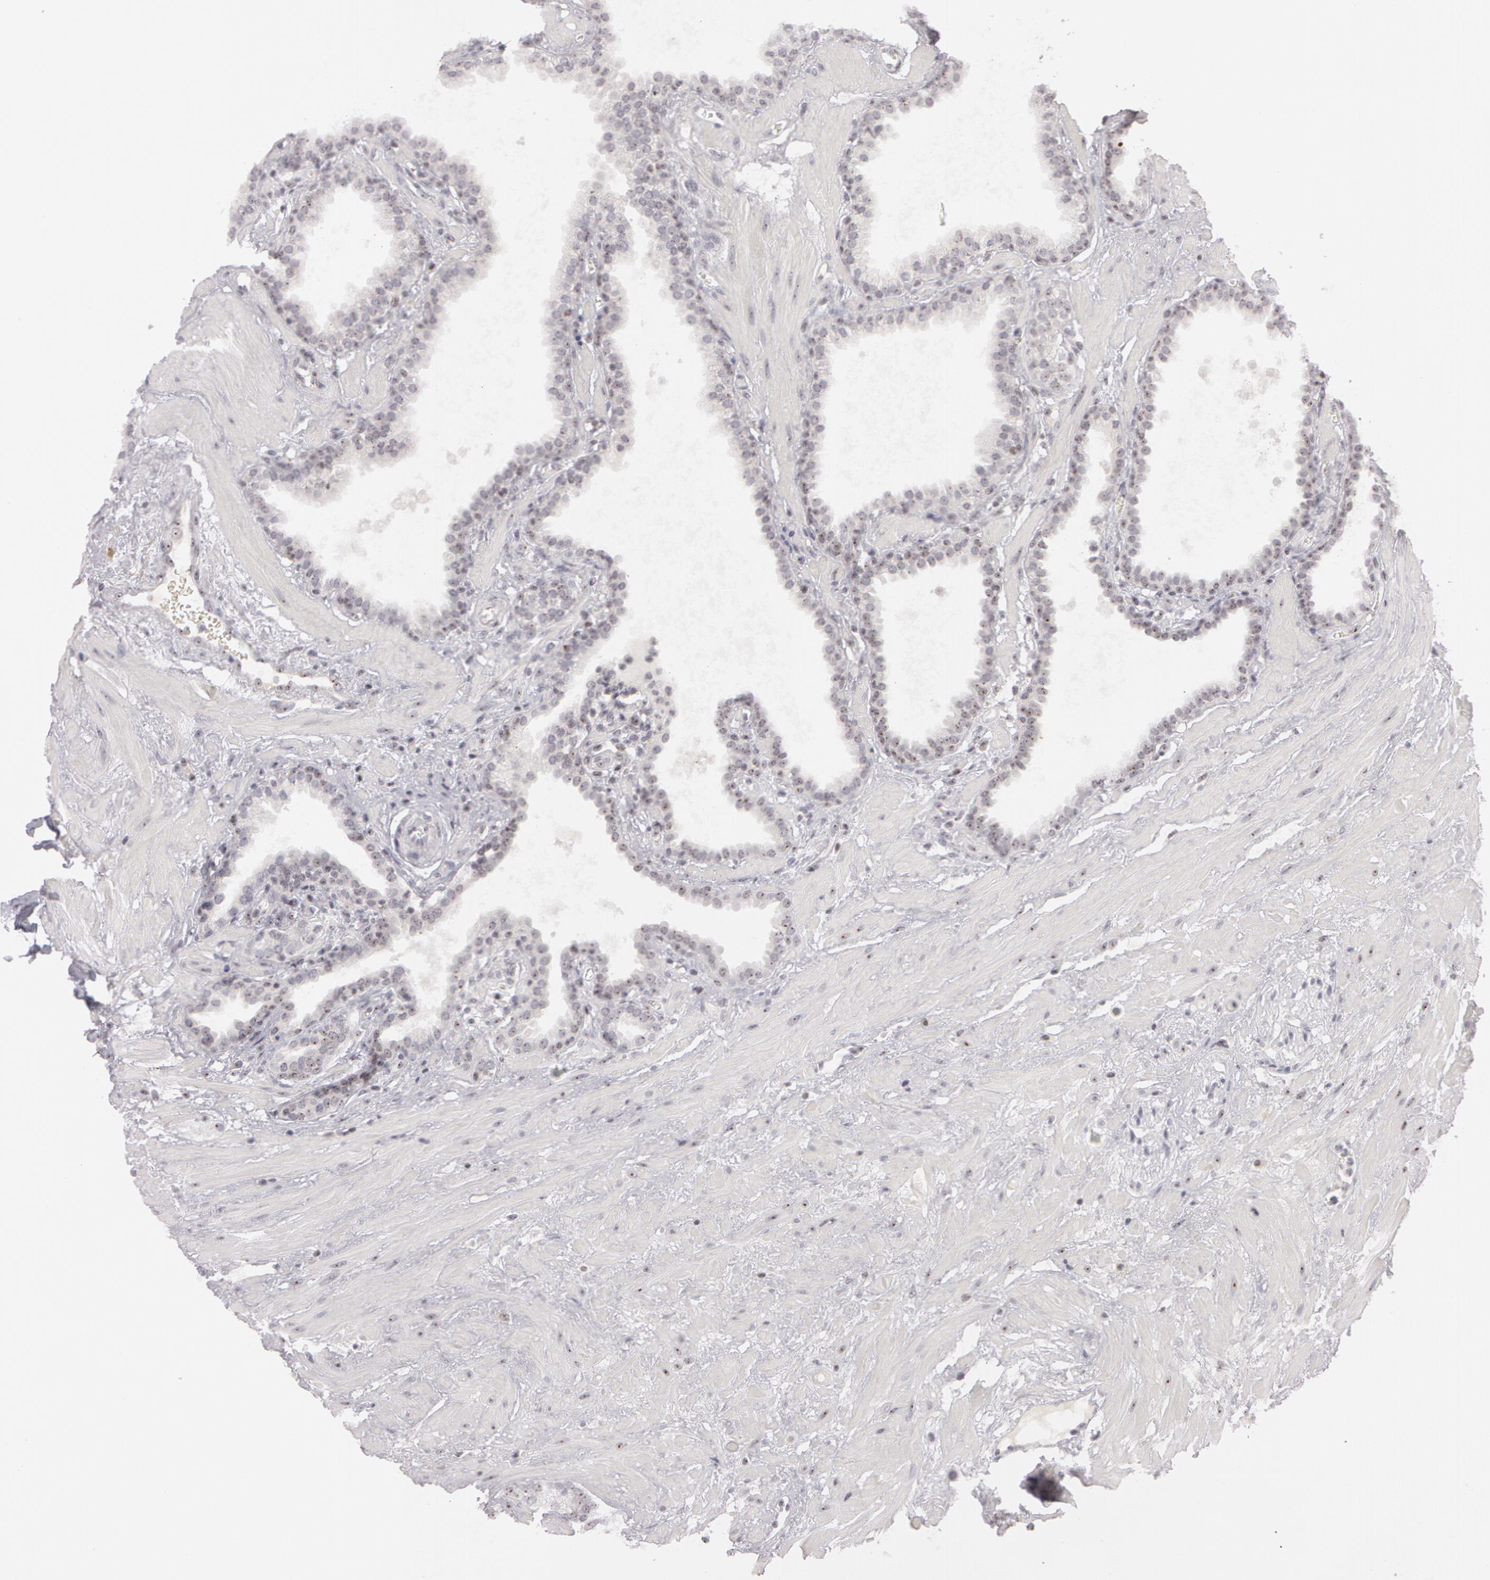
{"staining": {"intensity": "moderate", "quantity": "25%-75%", "location": "nuclear"}, "tissue": "prostate", "cell_type": "Glandular cells", "image_type": "normal", "snomed": [{"axis": "morphology", "description": "Normal tissue, NOS"}, {"axis": "topography", "description": "Prostate"}], "caption": "DAB (3,3'-diaminobenzidine) immunohistochemical staining of normal prostate displays moderate nuclear protein expression in about 25%-75% of glandular cells.", "gene": "FBL", "patient": {"sex": "male", "age": 64}}